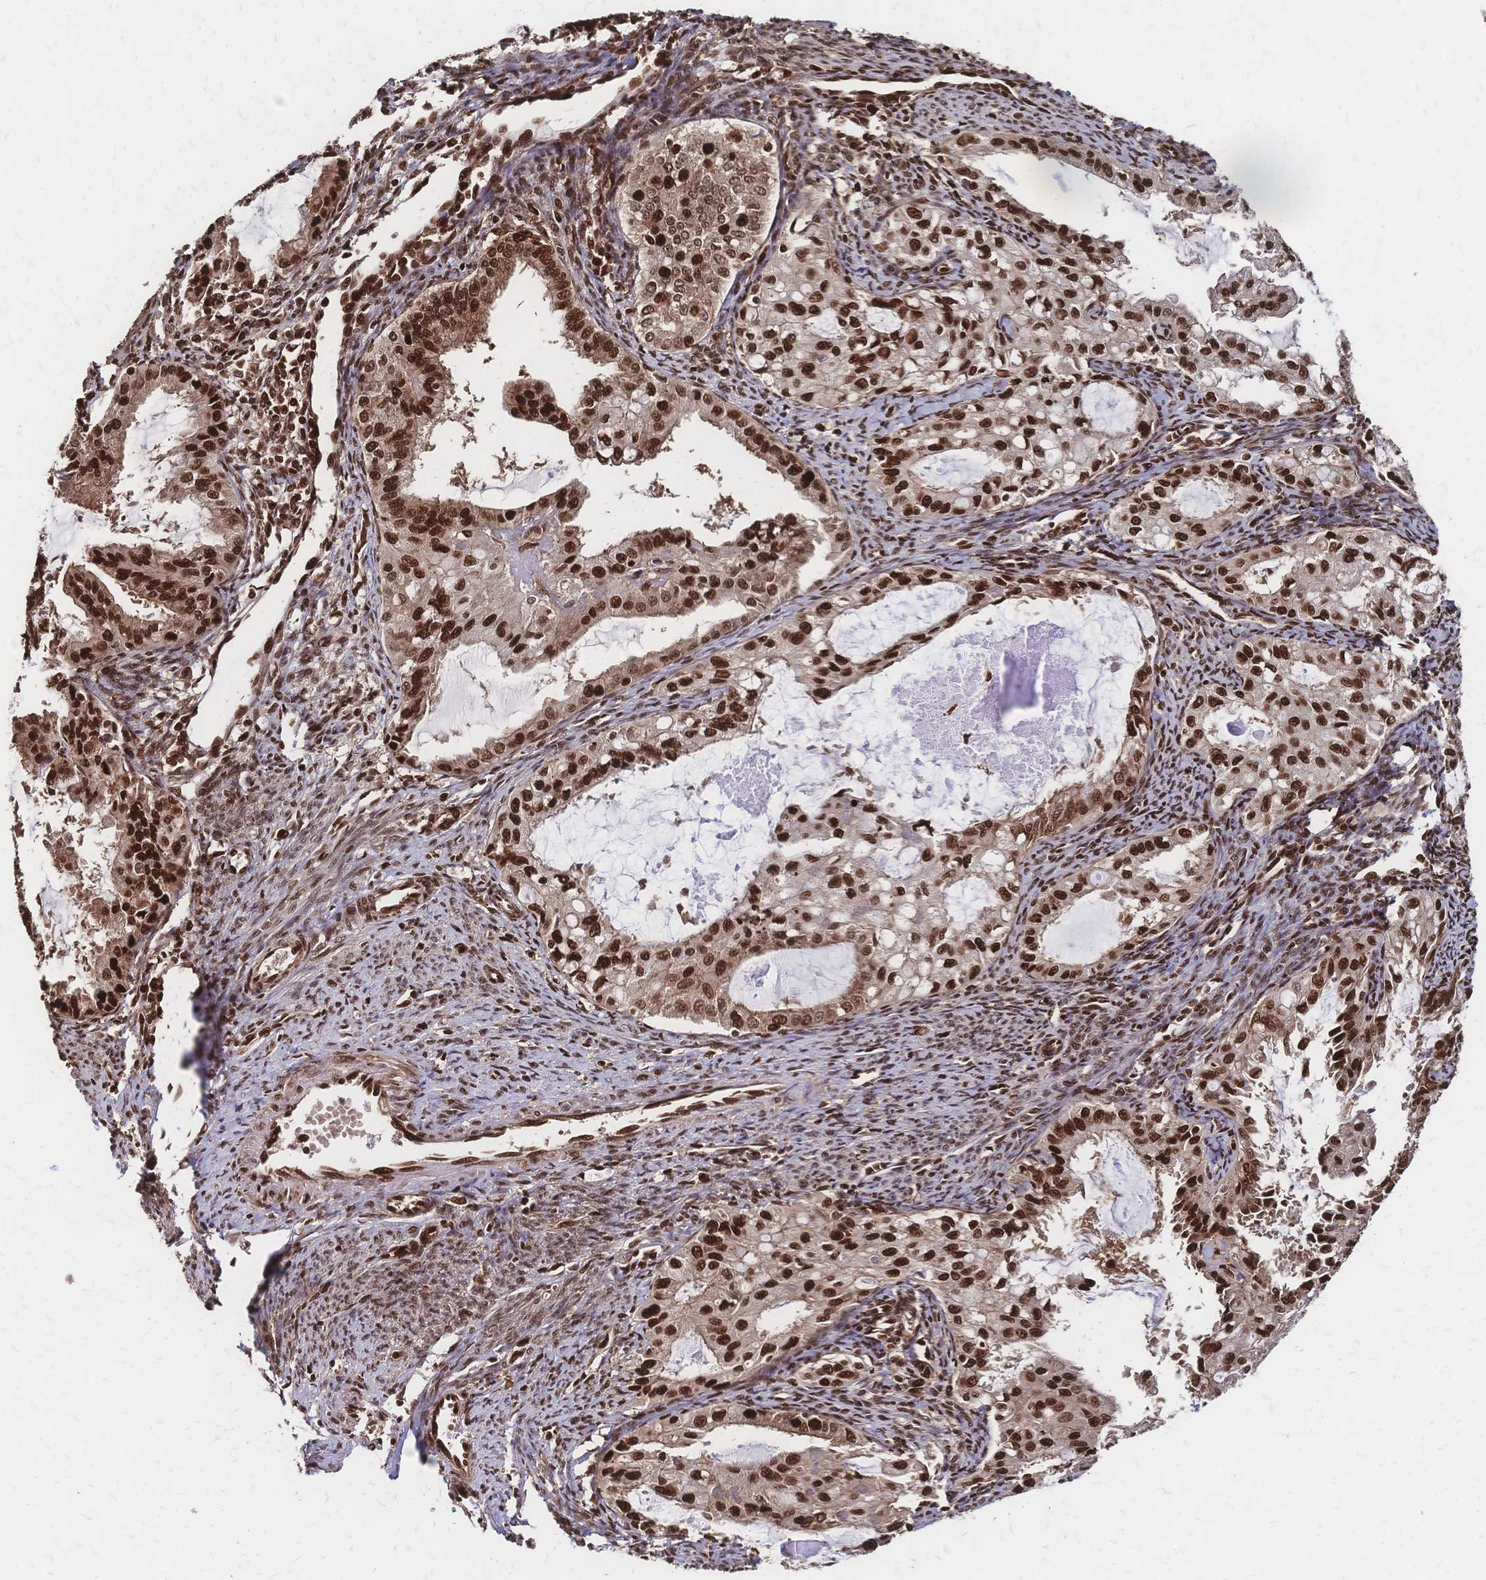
{"staining": {"intensity": "strong", "quantity": ">75%", "location": "cytoplasmic/membranous,nuclear"}, "tissue": "endometrial cancer", "cell_type": "Tumor cells", "image_type": "cancer", "snomed": [{"axis": "morphology", "description": "Adenocarcinoma, NOS"}, {"axis": "topography", "description": "Endometrium"}], "caption": "Strong cytoplasmic/membranous and nuclear expression for a protein is present in approximately >75% of tumor cells of endometrial adenocarcinoma using IHC.", "gene": "HDGF", "patient": {"sex": "female", "age": 70}}